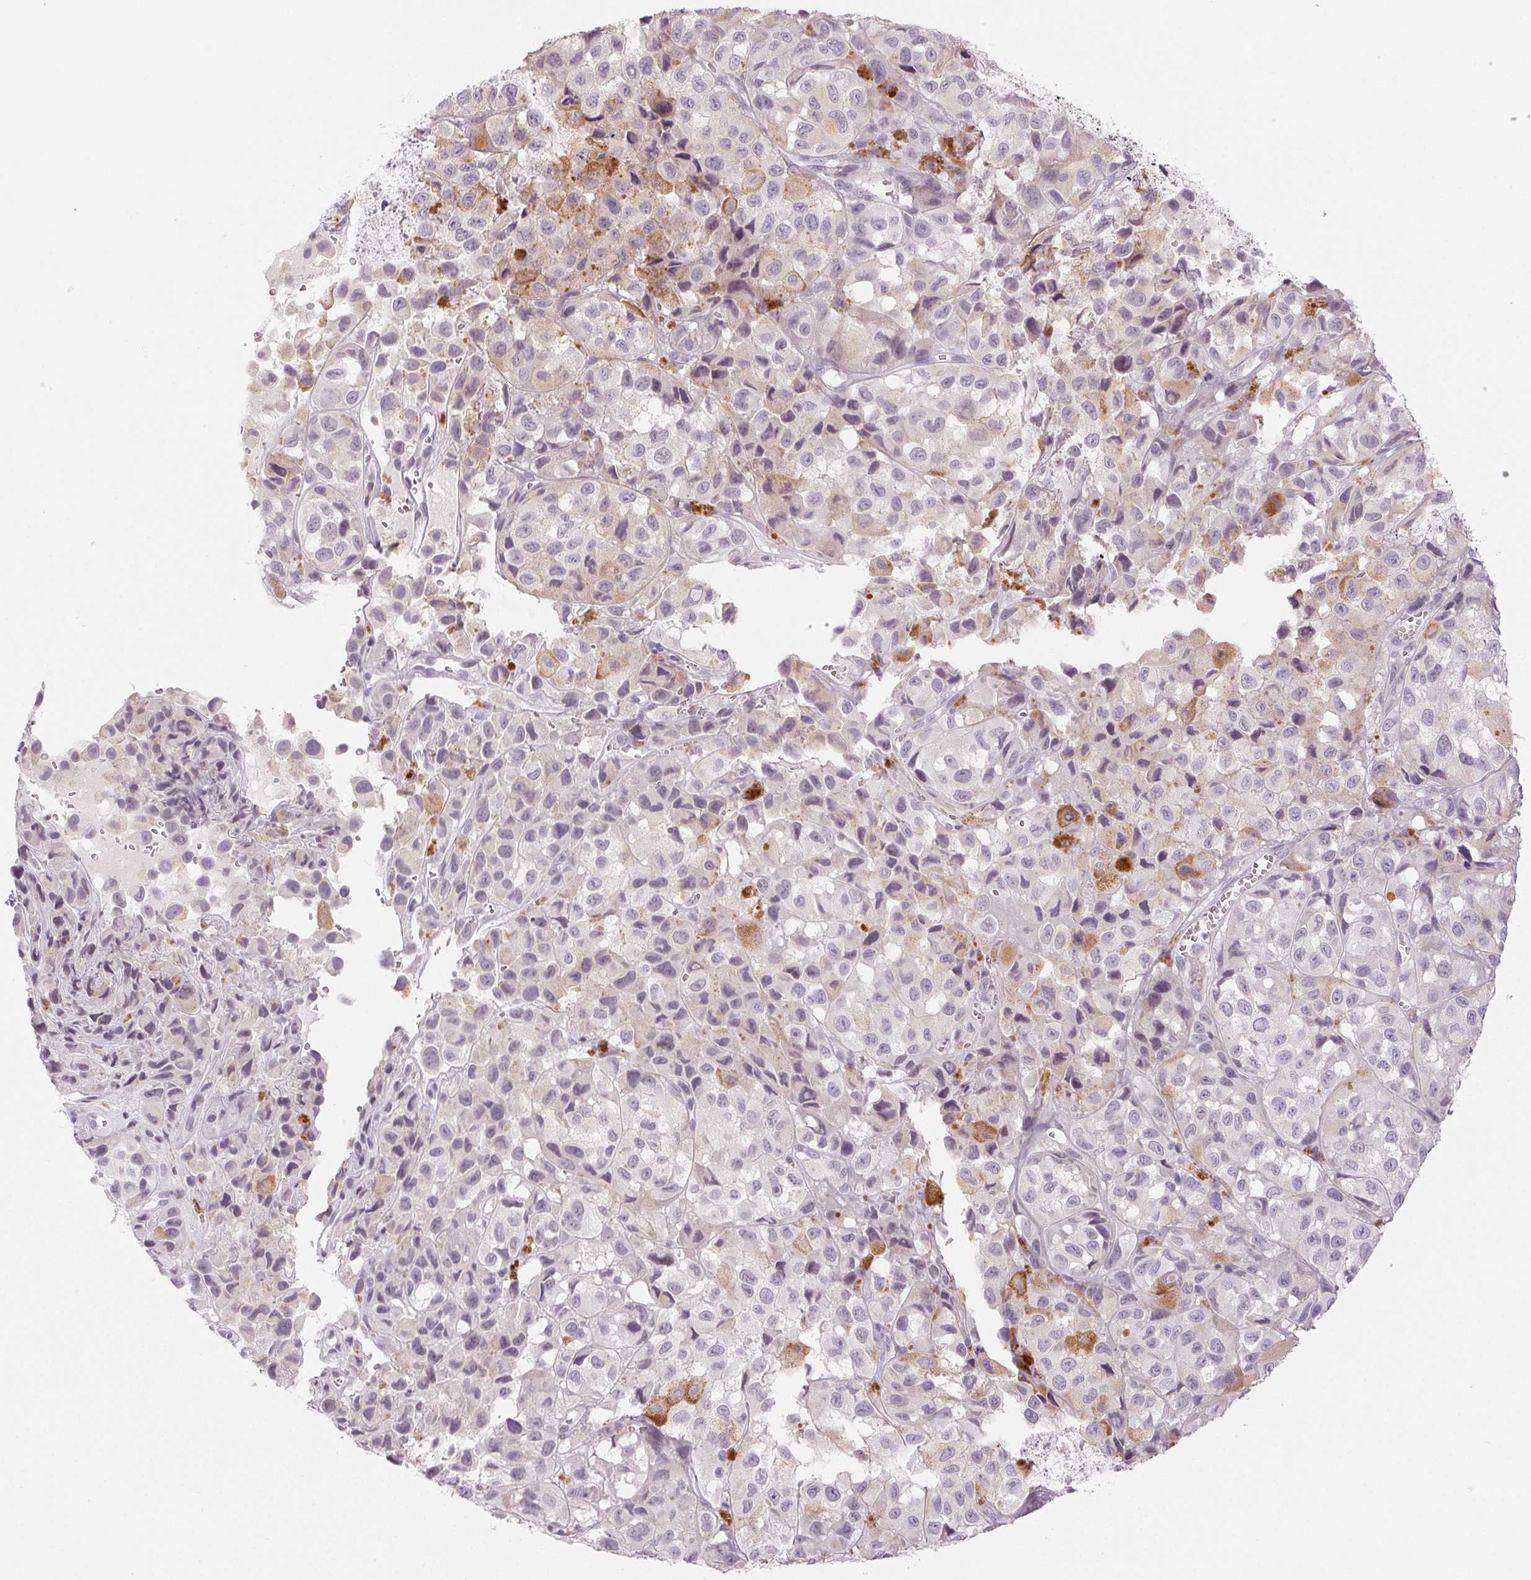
{"staining": {"intensity": "negative", "quantity": "none", "location": "none"}, "tissue": "melanoma", "cell_type": "Tumor cells", "image_type": "cancer", "snomed": [{"axis": "morphology", "description": "Malignant melanoma, NOS"}, {"axis": "topography", "description": "Skin"}], "caption": "Micrograph shows no significant protein staining in tumor cells of melanoma. (DAB IHC visualized using brightfield microscopy, high magnification).", "gene": "EHHADH", "patient": {"sex": "male", "age": 93}}